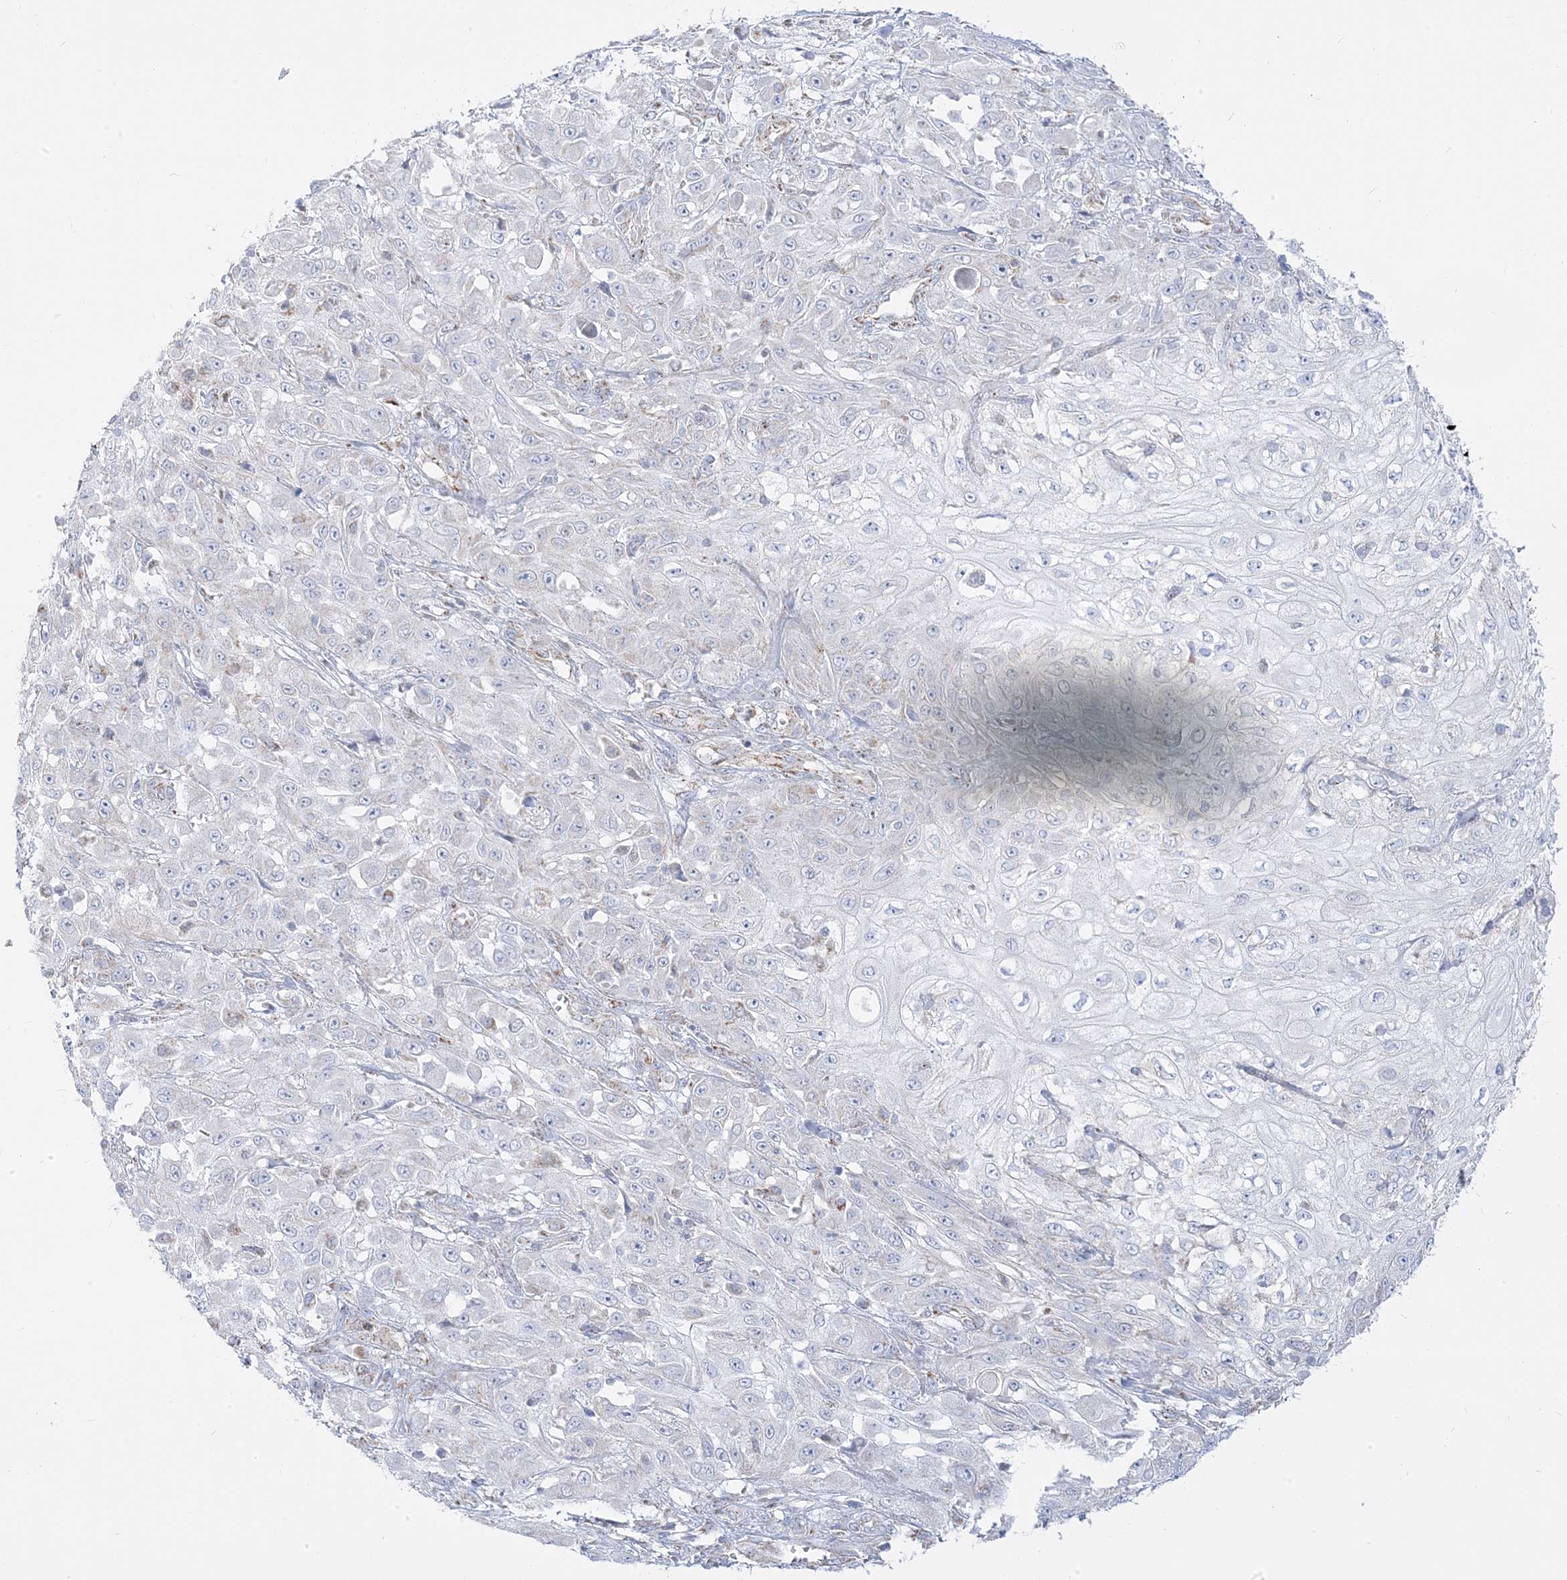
{"staining": {"intensity": "negative", "quantity": "none", "location": "none"}, "tissue": "skin cancer", "cell_type": "Tumor cells", "image_type": "cancer", "snomed": [{"axis": "morphology", "description": "Squamous cell carcinoma, NOS"}, {"axis": "morphology", "description": "Squamous cell carcinoma, metastatic, NOS"}, {"axis": "topography", "description": "Skin"}, {"axis": "topography", "description": "Lymph node"}], "caption": "DAB immunohistochemical staining of skin metastatic squamous cell carcinoma exhibits no significant staining in tumor cells.", "gene": "PCCB", "patient": {"sex": "male", "age": 75}}